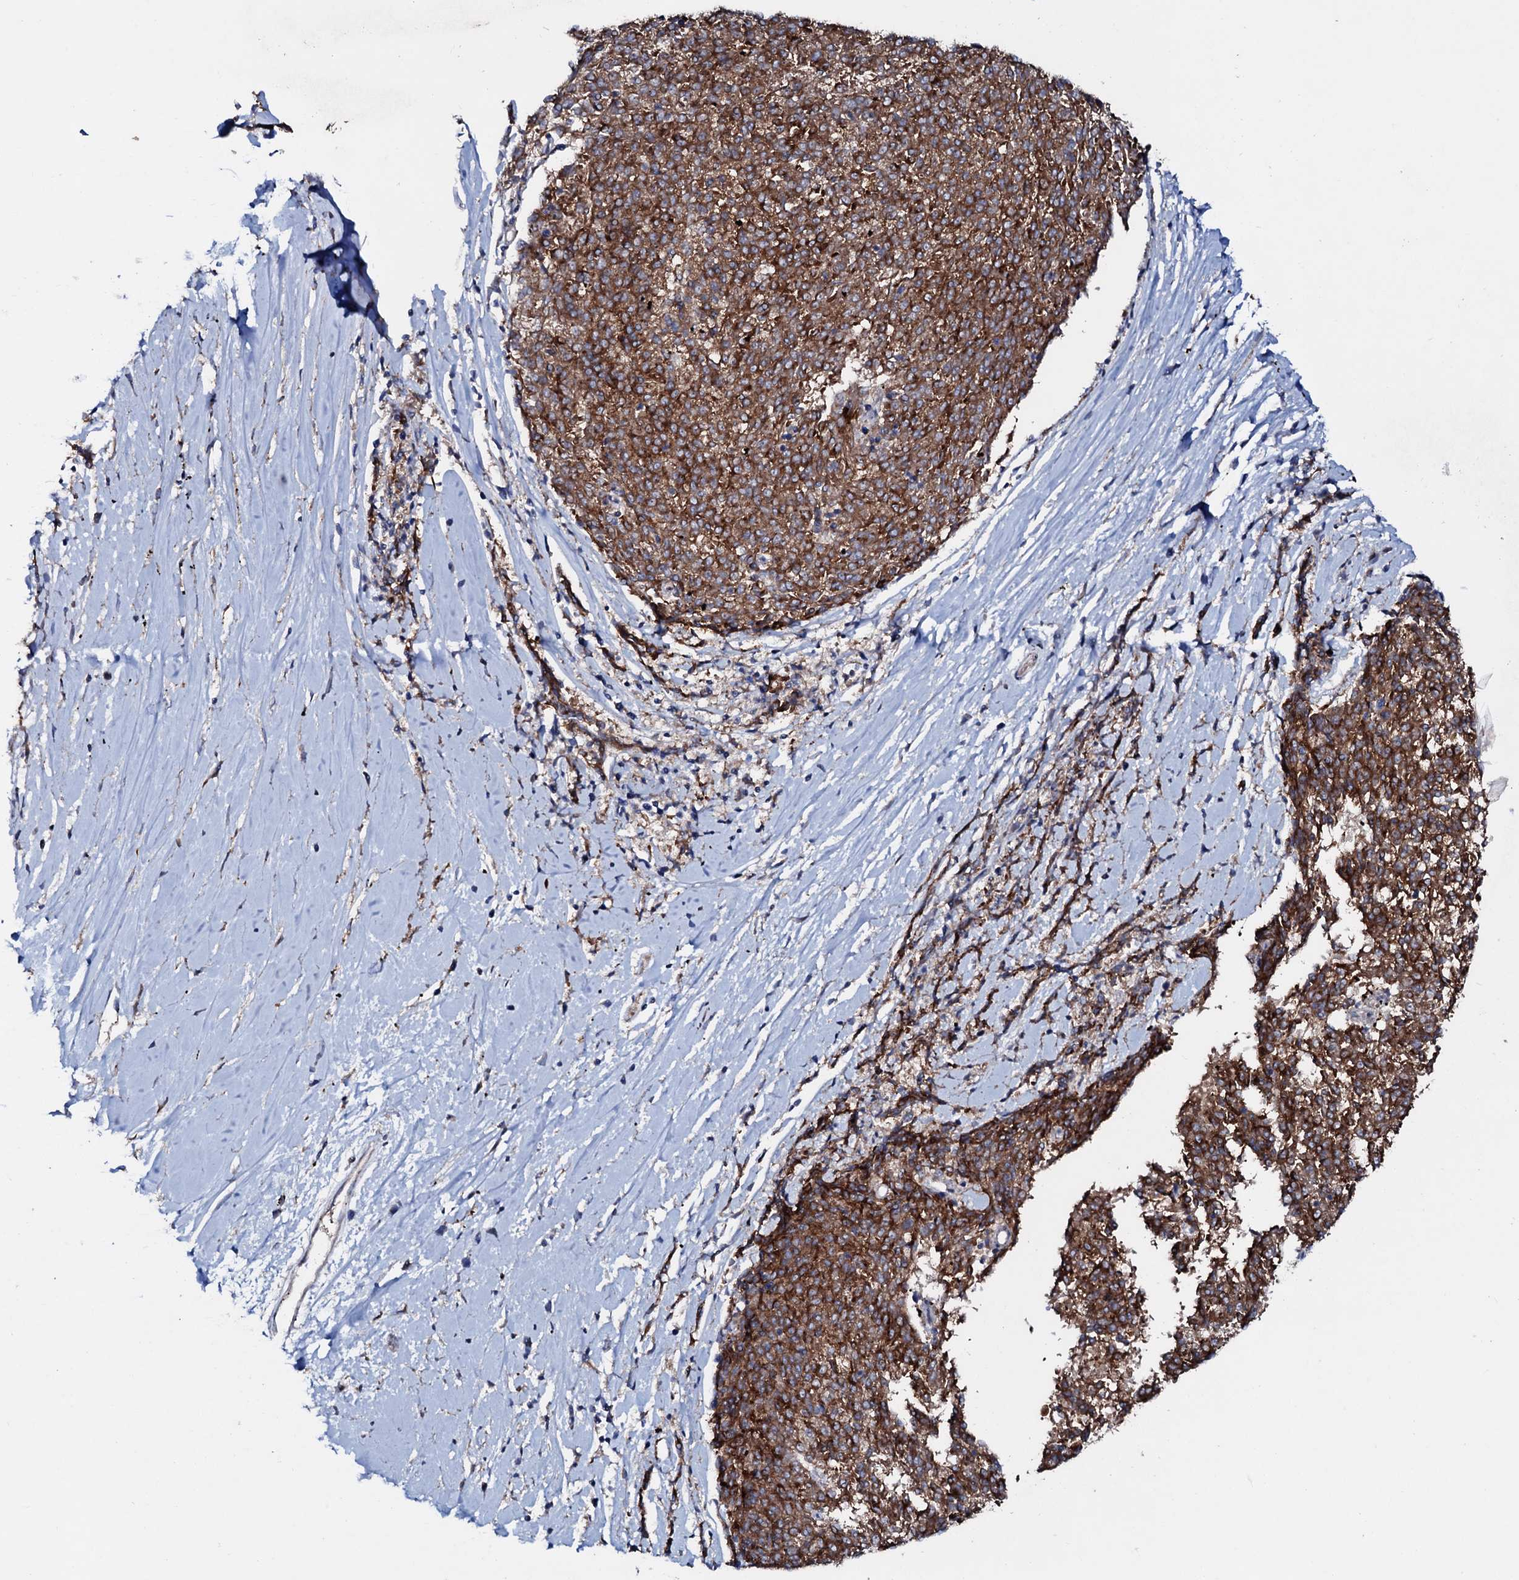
{"staining": {"intensity": "moderate", "quantity": ">75%", "location": "cytoplasmic/membranous"}, "tissue": "melanoma", "cell_type": "Tumor cells", "image_type": "cancer", "snomed": [{"axis": "morphology", "description": "Malignant melanoma, NOS"}, {"axis": "topography", "description": "Skin"}], "caption": "This photomicrograph exhibits IHC staining of human malignant melanoma, with medium moderate cytoplasmic/membranous expression in approximately >75% of tumor cells.", "gene": "P2RX4", "patient": {"sex": "female", "age": 72}}